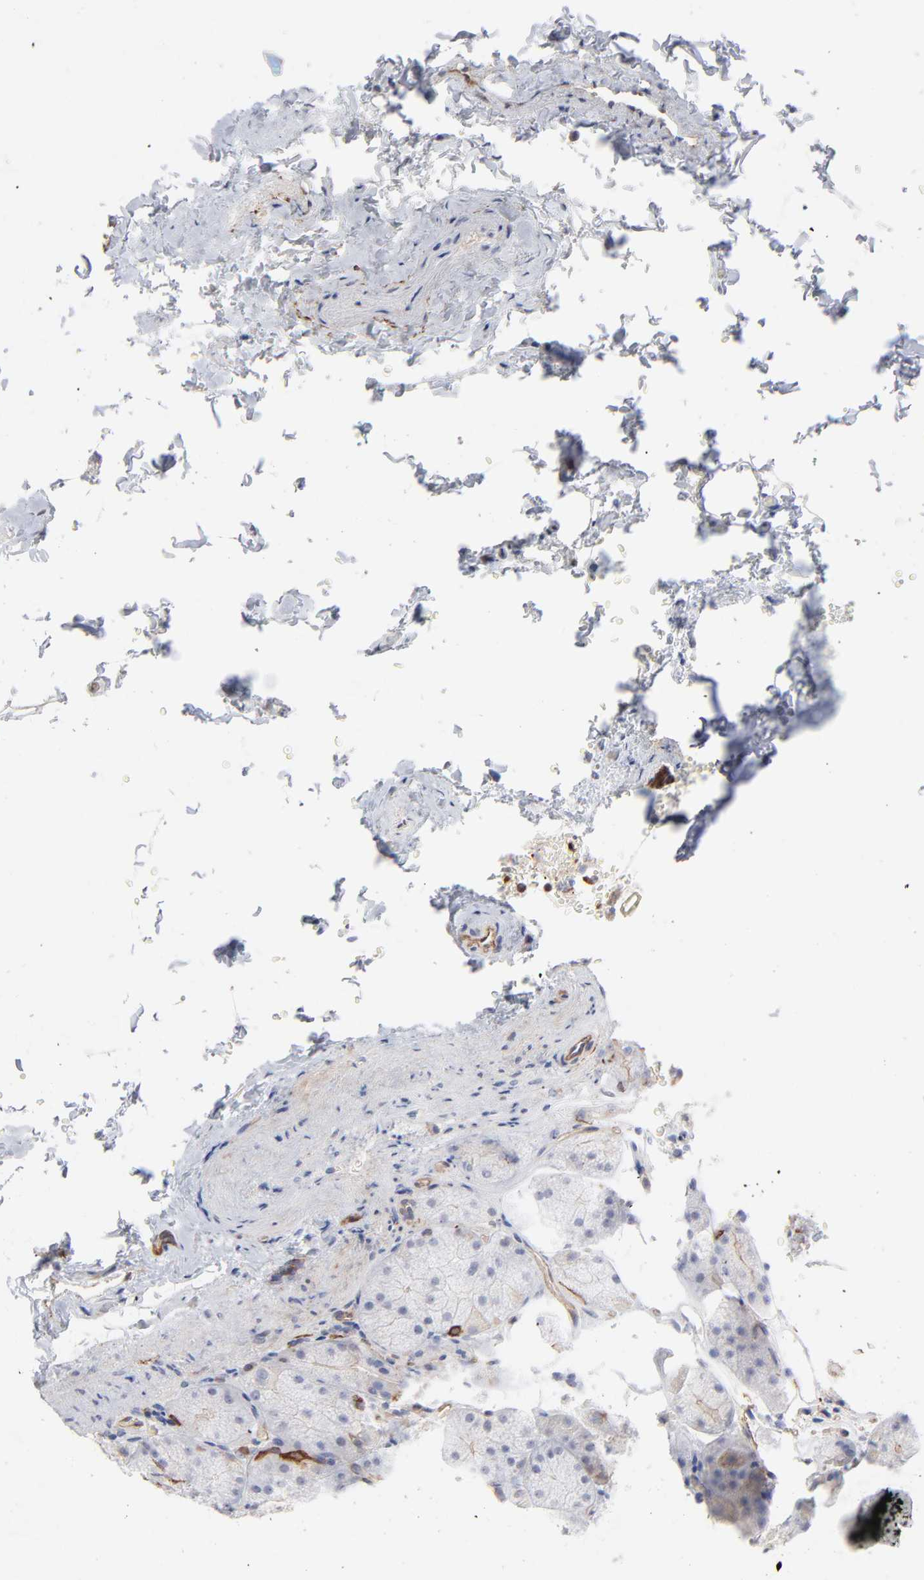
{"staining": {"intensity": "negative", "quantity": "none", "location": "none"}, "tissue": "stomach", "cell_type": "Glandular cells", "image_type": "normal", "snomed": [{"axis": "morphology", "description": "Normal tissue, NOS"}, {"axis": "topography", "description": "Stomach, upper"}], "caption": "Immunohistochemistry photomicrograph of benign human stomach stained for a protein (brown), which demonstrates no staining in glandular cells. Nuclei are stained in blue.", "gene": "PXN", "patient": {"sex": "female", "age": 56}}